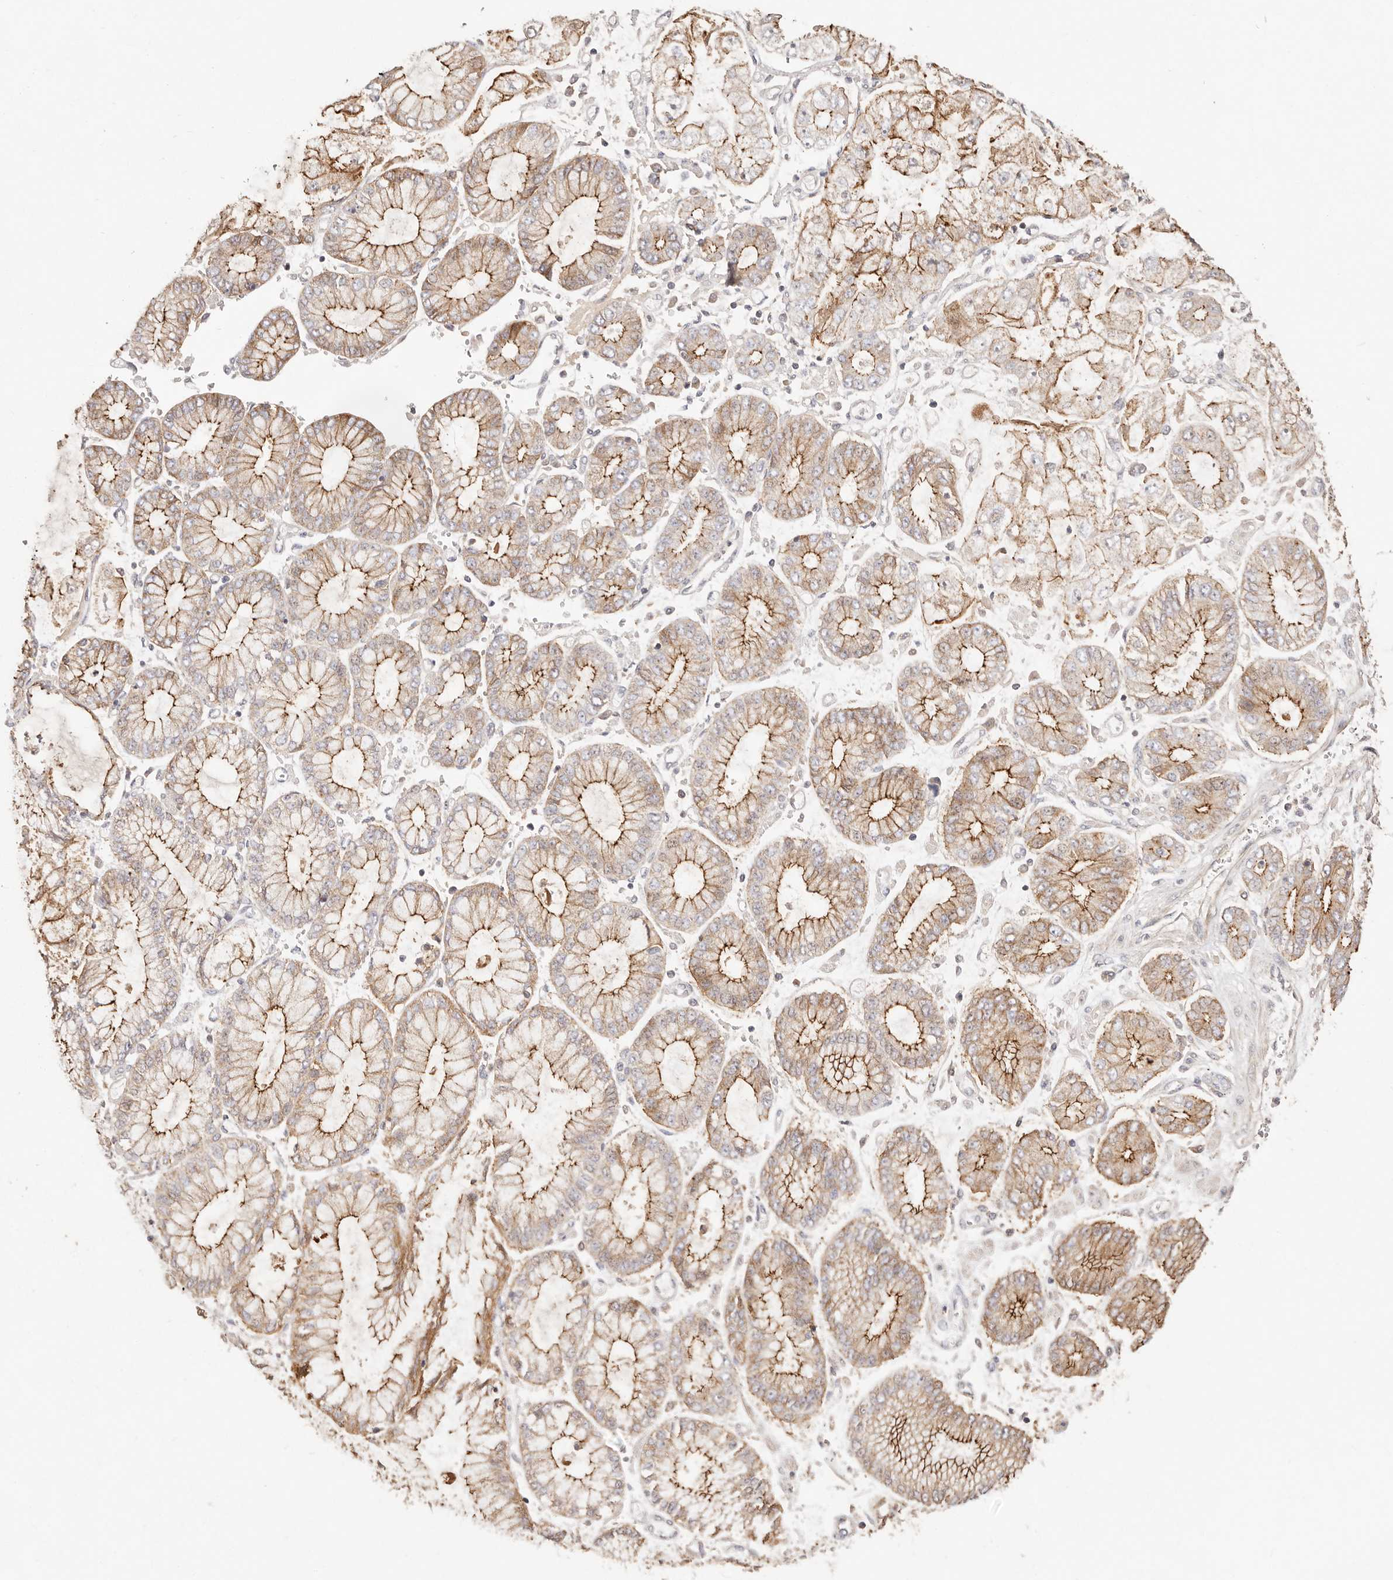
{"staining": {"intensity": "moderate", "quantity": "25%-75%", "location": "cytoplasmic/membranous"}, "tissue": "stomach cancer", "cell_type": "Tumor cells", "image_type": "cancer", "snomed": [{"axis": "morphology", "description": "Adenocarcinoma, NOS"}, {"axis": "topography", "description": "Stomach"}], "caption": "IHC (DAB (3,3'-diaminobenzidine)) staining of adenocarcinoma (stomach) shows moderate cytoplasmic/membranous protein staining in about 25%-75% of tumor cells.", "gene": "CXADR", "patient": {"sex": "male", "age": 76}}